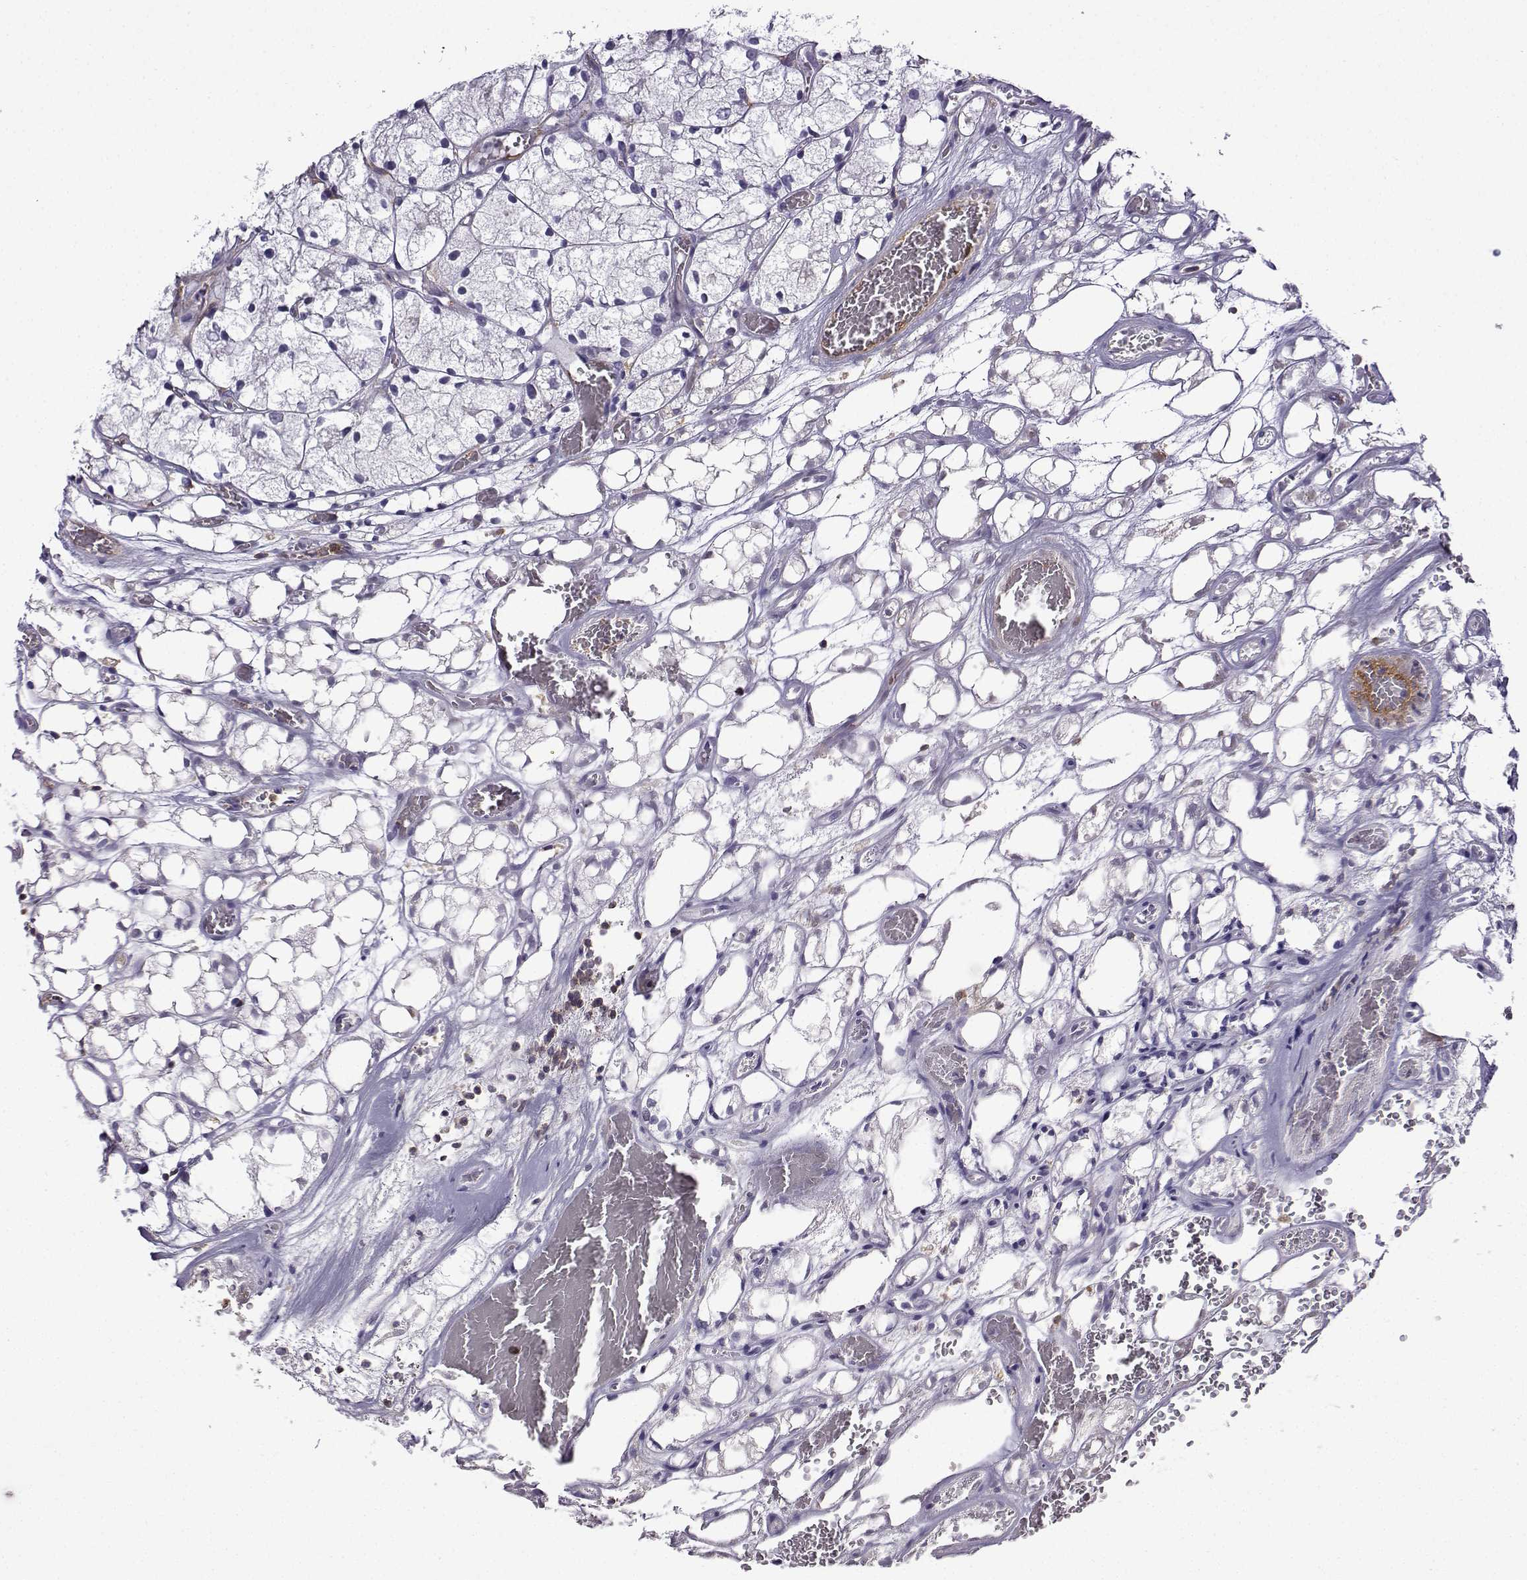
{"staining": {"intensity": "negative", "quantity": "none", "location": "none"}, "tissue": "renal cancer", "cell_type": "Tumor cells", "image_type": "cancer", "snomed": [{"axis": "morphology", "description": "Adenocarcinoma, NOS"}, {"axis": "topography", "description": "Kidney"}], "caption": "Tumor cells show no significant positivity in renal cancer (adenocarcinoma).", "gene": "DOCK10", "patient": {"sex": "female", "age": 69}}